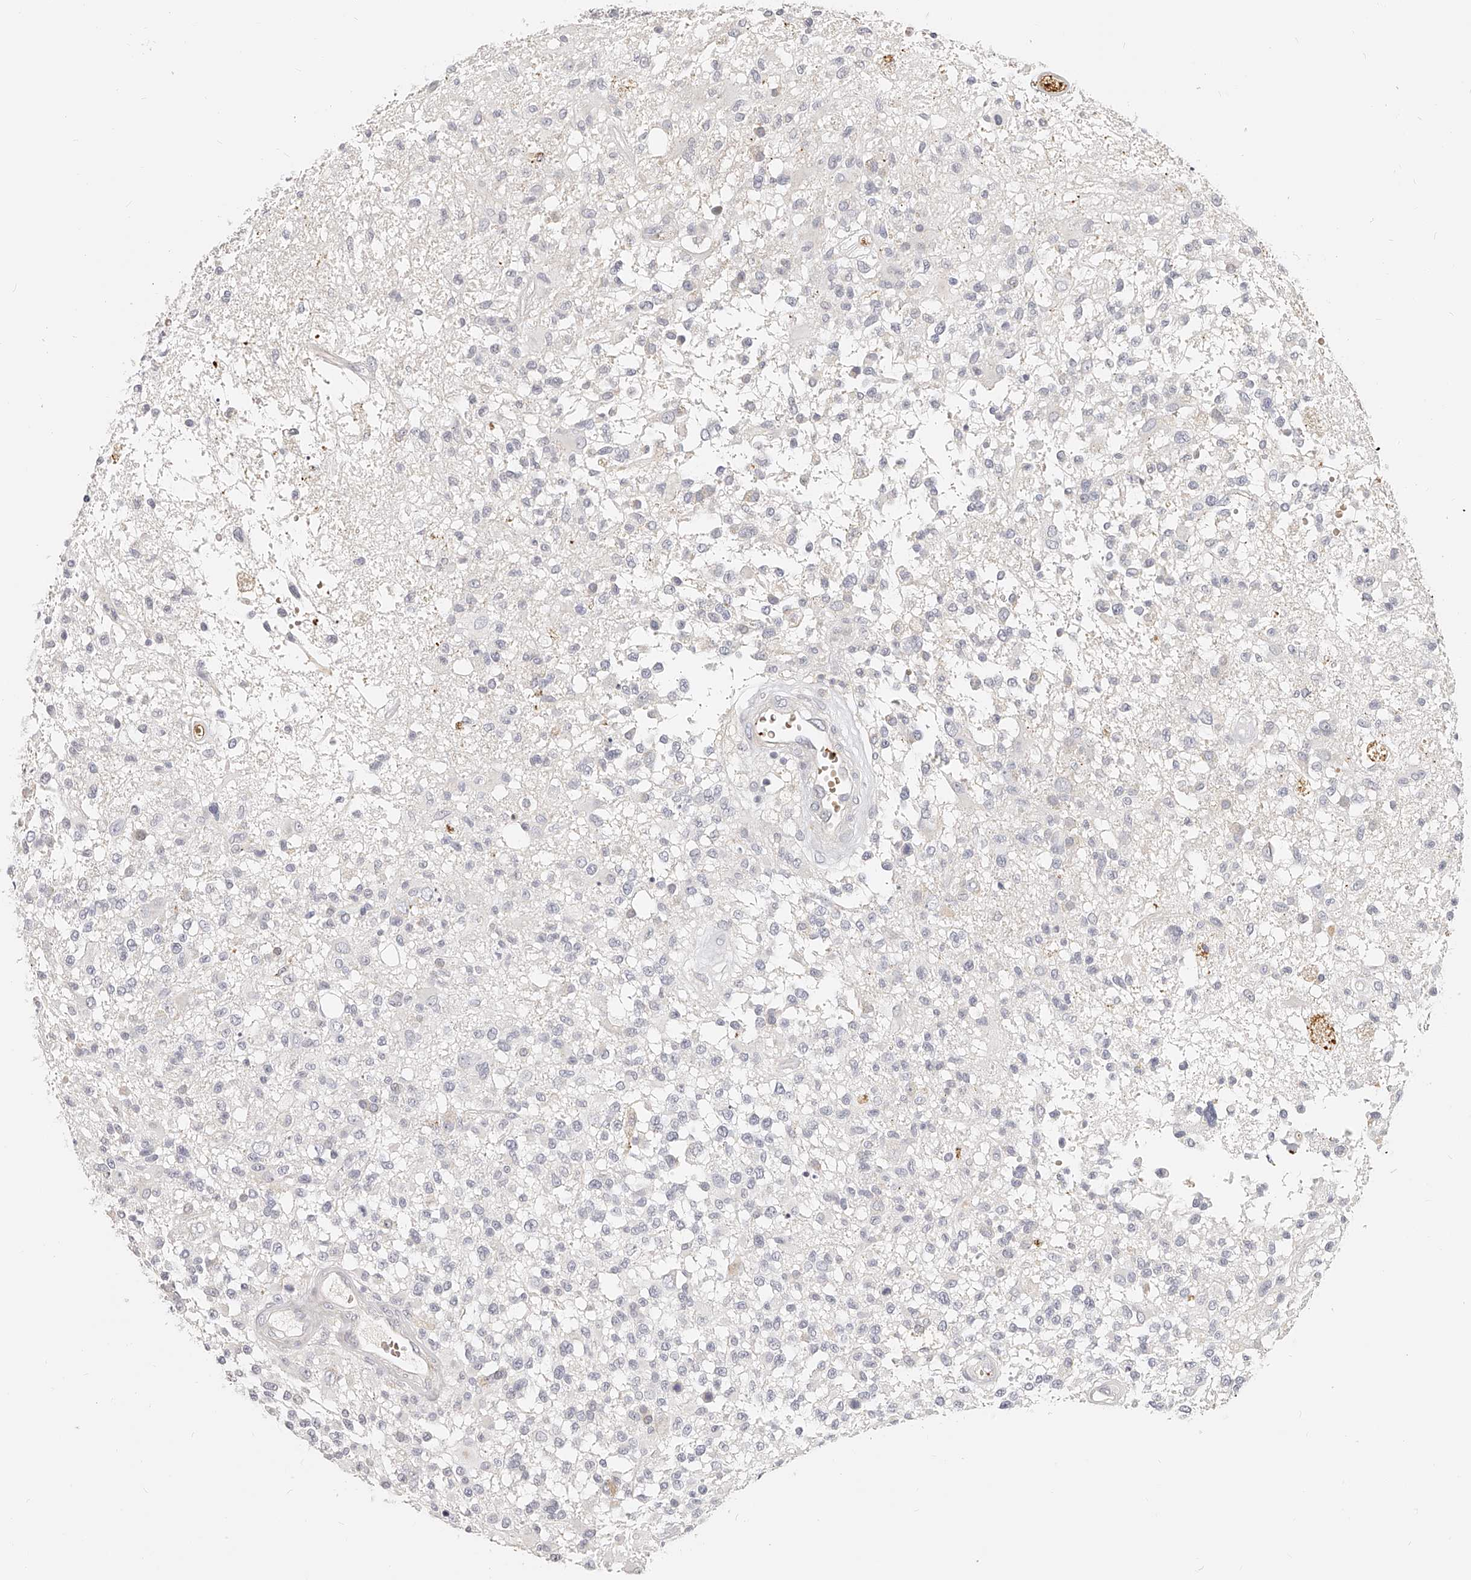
{"staining": {"intensity": "negative", "quantity": "none", "location": "none"}, "tissue": "glioma", "cell_type": "Tumor cells", "image_type": "cancer", "snomed": [{"axis": "morphology", "description": "Glioma, malignant, High grade"}, {"axis": "morphology", "description": "Glioblastoma, NOS"}, {"axis": "topography", "description": "Brain"}], "caption": "Protein analysis of glioblastoma reveals no significant positivity in tumor cells.", "gene": "ITGB3", "patient": {"sex": "male", "age": 60}}